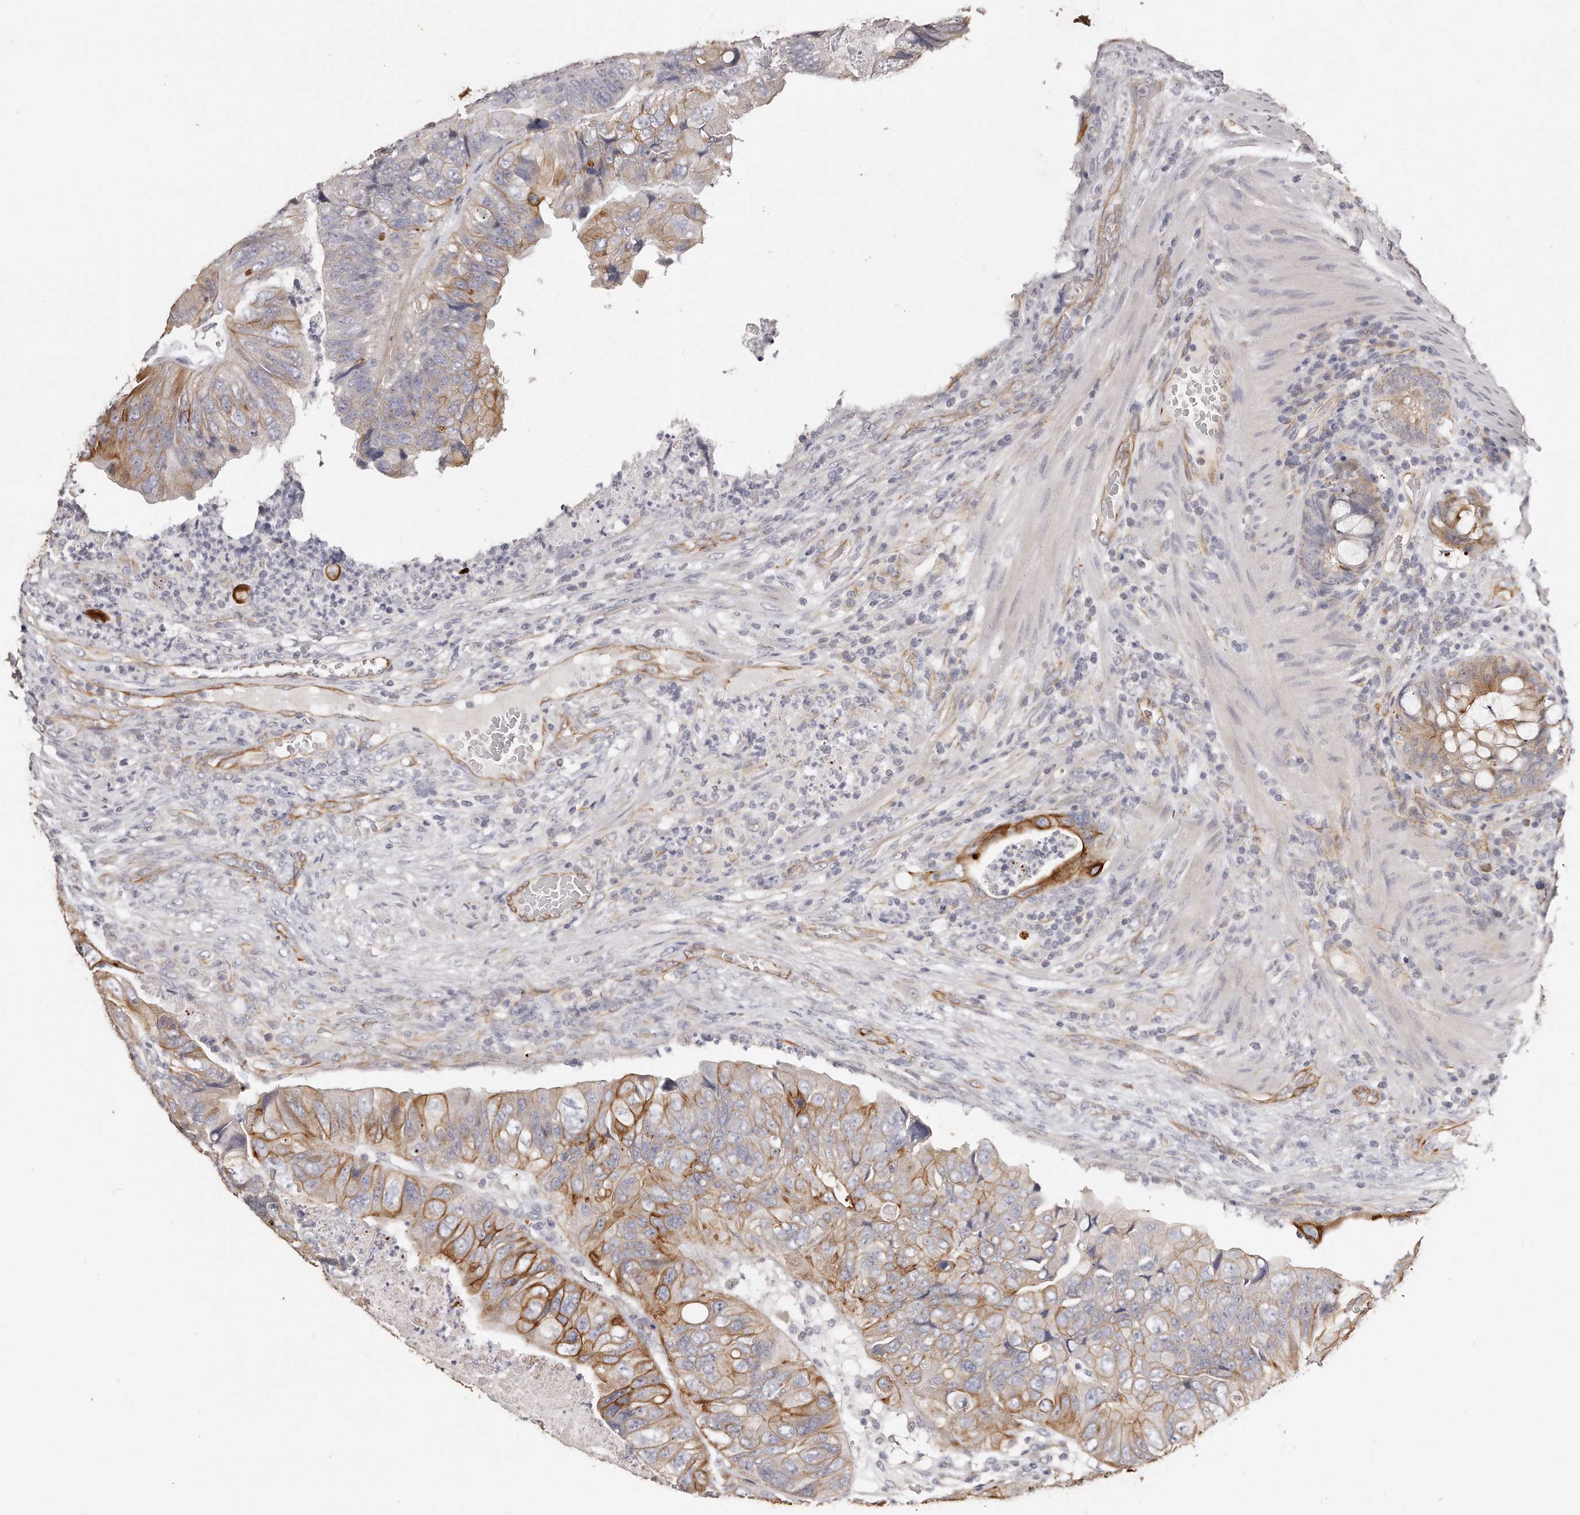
{"staining": {"intensity": "moderate", "quantity": ">75%", "location": "cytoplasmic/membranous"}, "tissue": "colorectal cancer", "cell_type": "Tumor cells", "image_type": "cancer", "snomed": [{"axis": "morphology", "description": "Adenocarcinoma, NOS"}, {"axis": "topography", "description": "Rectum"}], "caption": "Immunohistochemistry photomicrograph of neoplastic tissue: colorectal cancer (adenocarcinoma) stained using immunohistochemistry (IHC) exhibits medium levels of moderate protein expression localized specifically in the cytoplasmic/membranous of tumor cells, appearing as a cytoplasmic/membranous brown color.", "gene": "ZYG11A", "patient": {"sex": "male", "age": 63}}